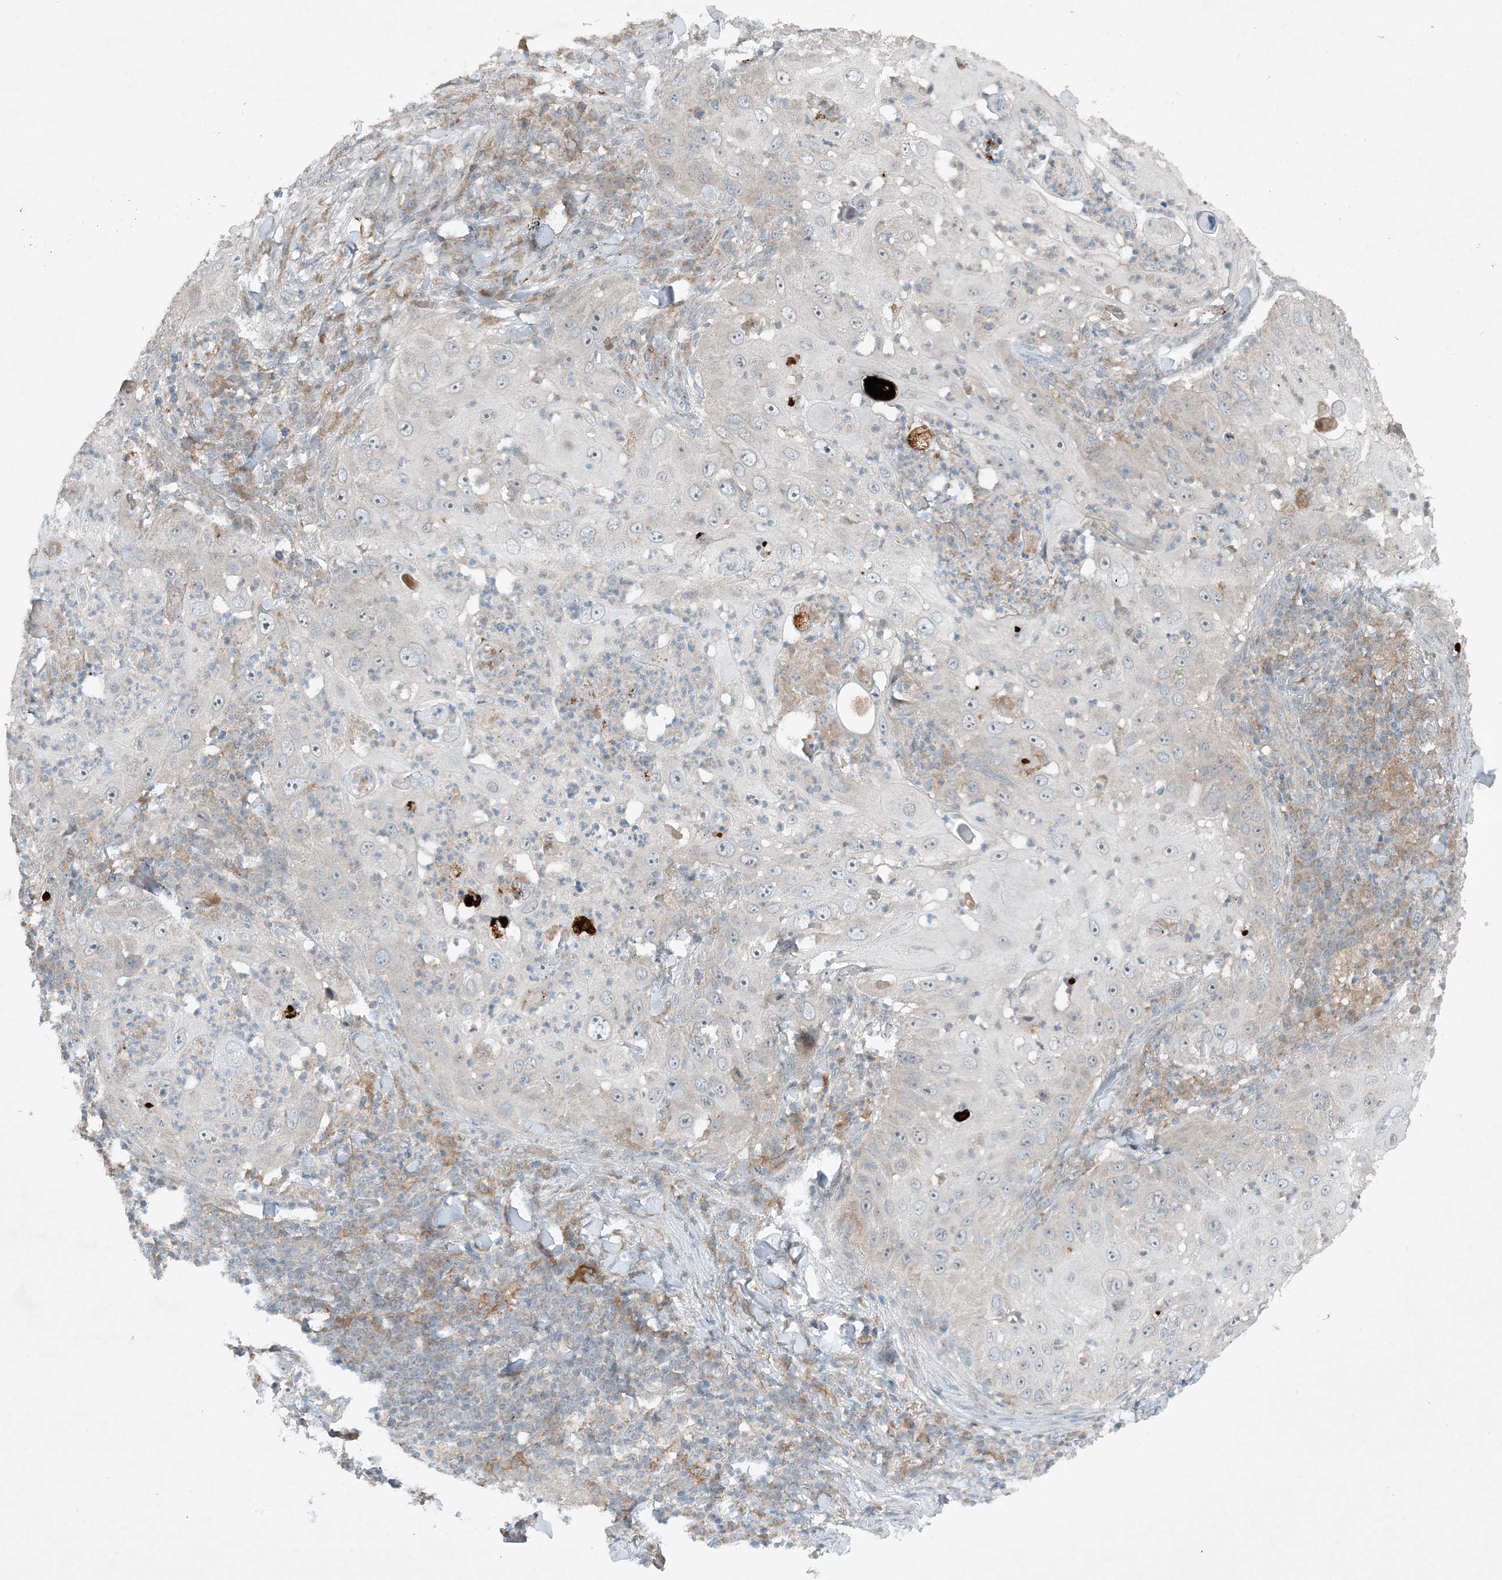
{"staining": {"intensity": "negative", "quantity": "none", "location": "none"}, "tissue": "skin cancer", "cell_type": "Tumor cells", "image_type": "cancer", "snomed": [{"axis": "morphology", "description": "Squamous cell carcinoma, NOS"}, {"axis": "topography", "description": "Skin"}], "caption": "This is an immunohistochemistry histopathology image of squamous cell carcinoma (skin). There is no positivity in tumor cells.", "gene": "MITD1", "patient": {"sex": "female", "age": 44}}